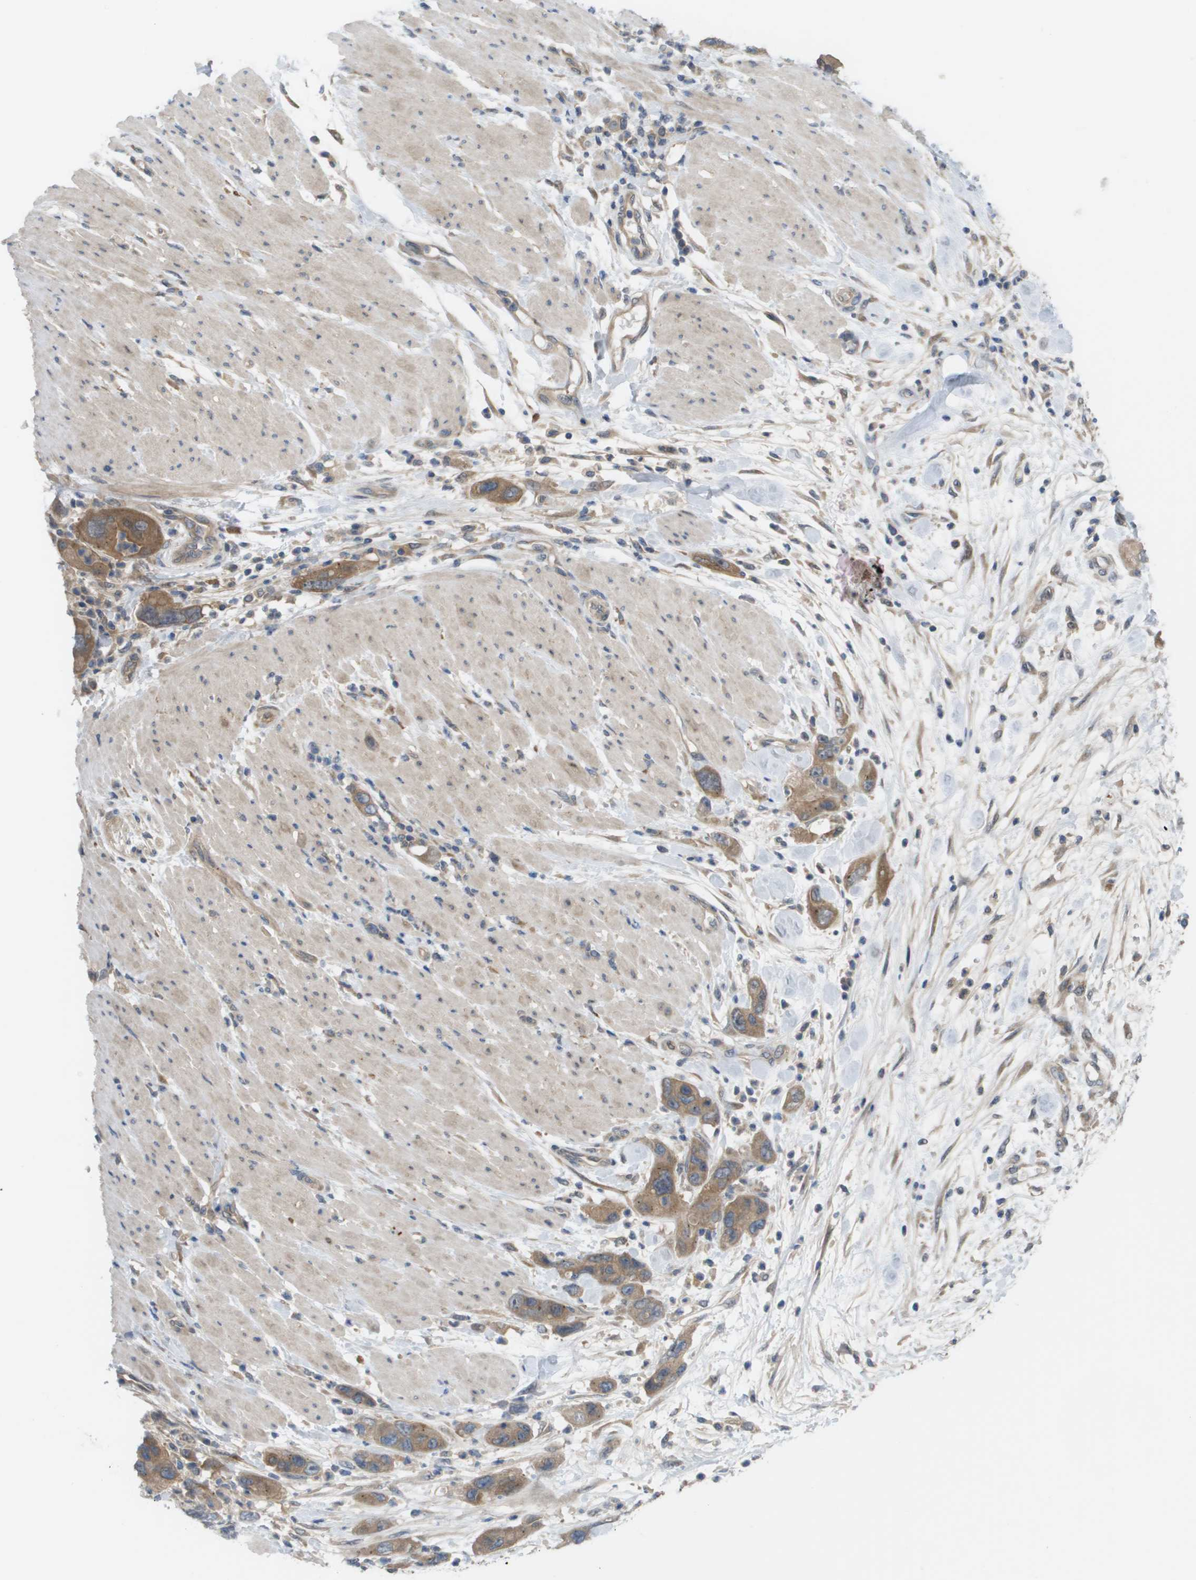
{"staining": {"intensity": "moderate", "quantity": ">75%", "location": "cytoplasmic/membranous"}, "tissue": "pancreatic cancer", "cell_type": "Tumor cells", "image_type": "cancer", "snomed": [{"axis": "morphology", "description": "Normal tissue, NOS"}, {"axis": "morphology", "description": "Adenocarcinoma, NOS"}, {"axis": "topography", "description": "Pancreas"}], "caption": "Immunohistochemical staining of pancreatic adenocarcinoma reveals medium levels of moderate cytoplasmic/membranous staining in approximately >75% of tumor cells. (DAB IHC with brightfield microscopy, high magnification).", "gene": "CTPS2", "patient": {"sex": "female", "age": 71}}